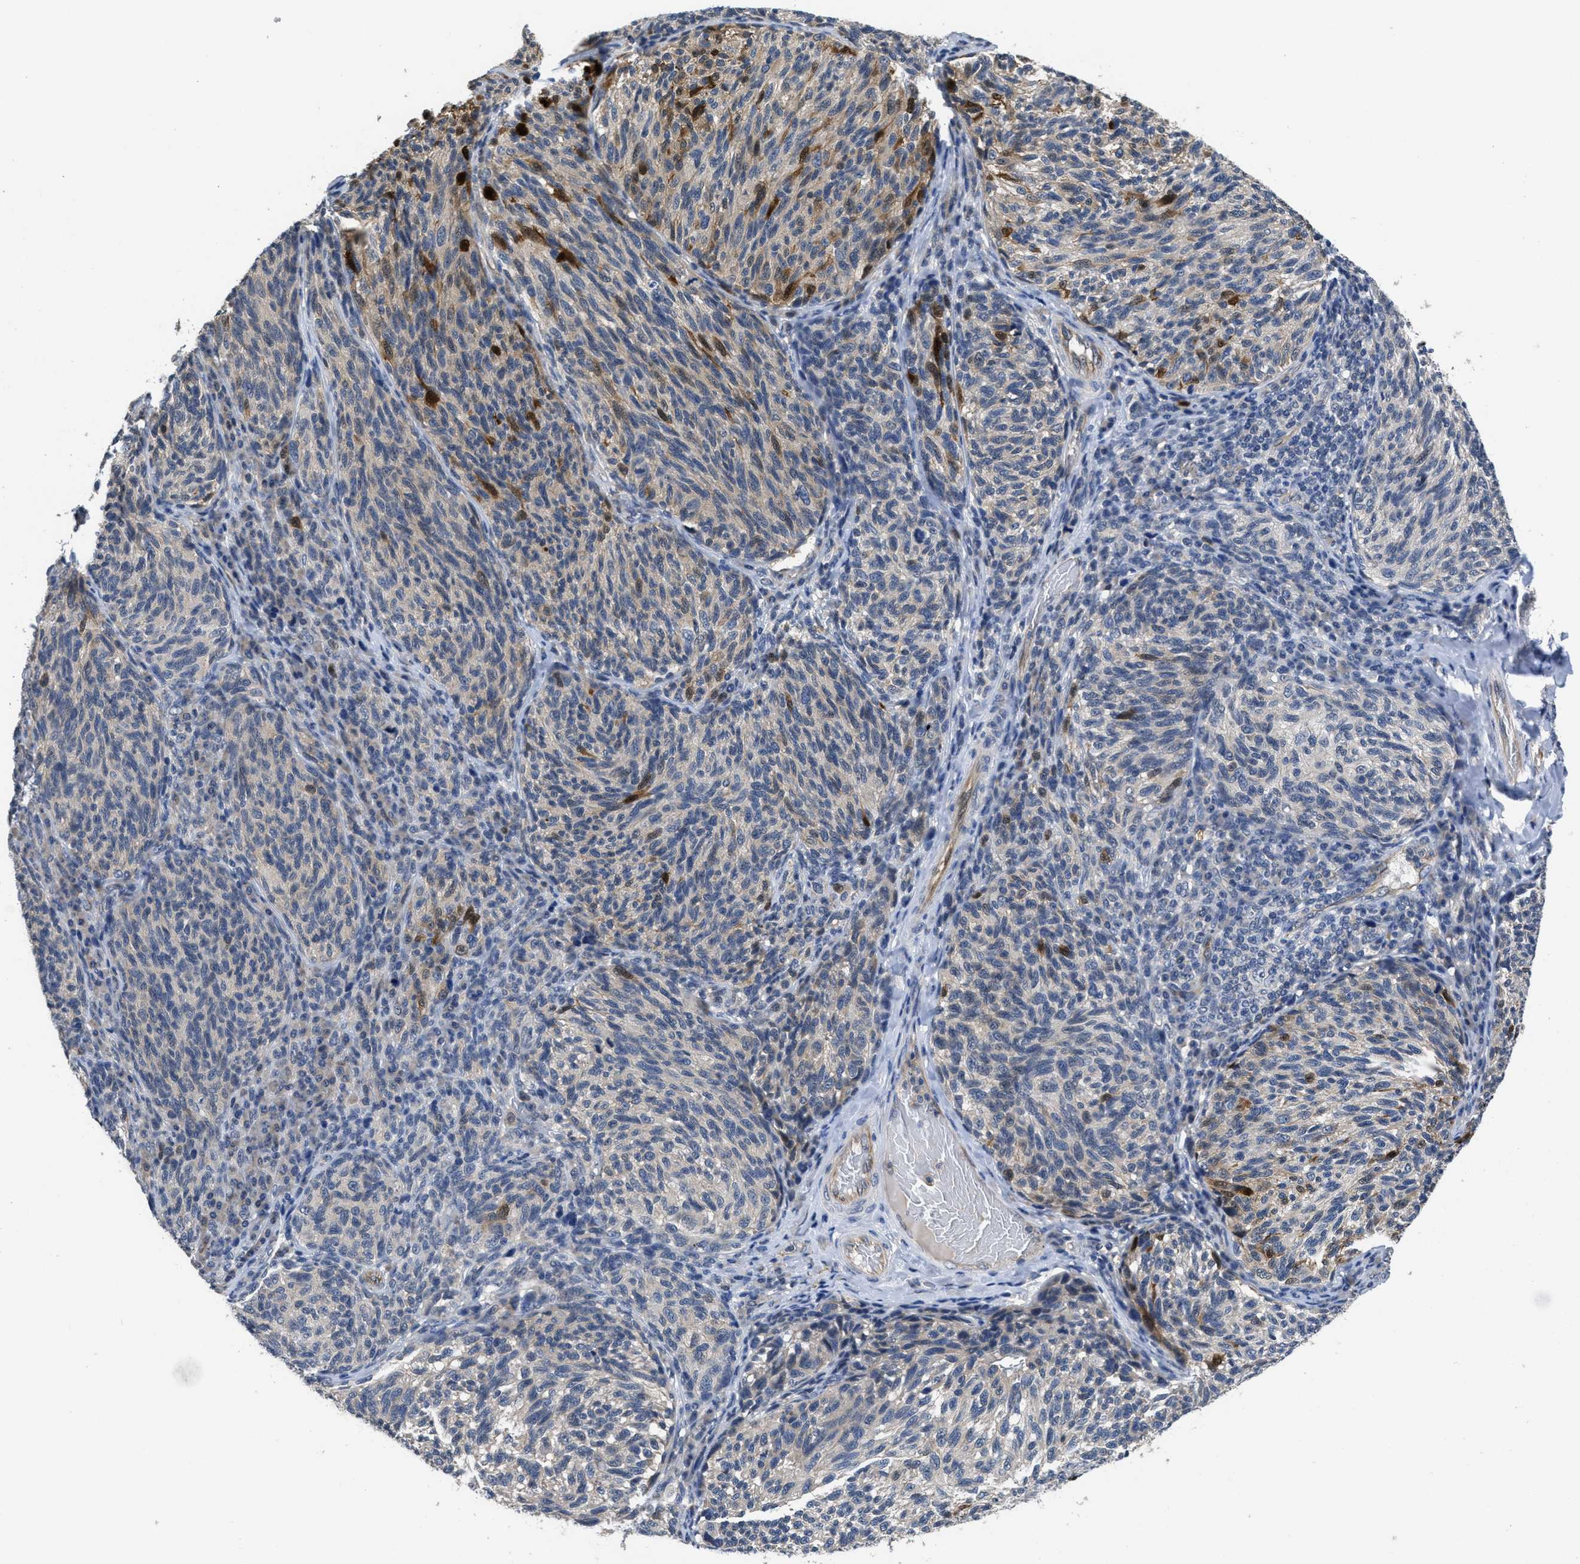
{"staining": {"intensity": "weak", "quantity": "<25%", "location": "cytoplasmic/membranous"}, "tissue": "melanoma", "cell_type": "Tumor cells", "image_type": "cancer", "snomed": [{"axis": "morphology", "description": "Malignant melanoma, NOS"}, {"axis": "topography", "description": "Skin"}], "caption": "DAB (3,3'-diaminobenzidine) immunohistochemical staining of melanoma shows no significant staining in tumor cells.", "gene": "ANGPT1", "patient": {"sex": "female", "age": 73}}